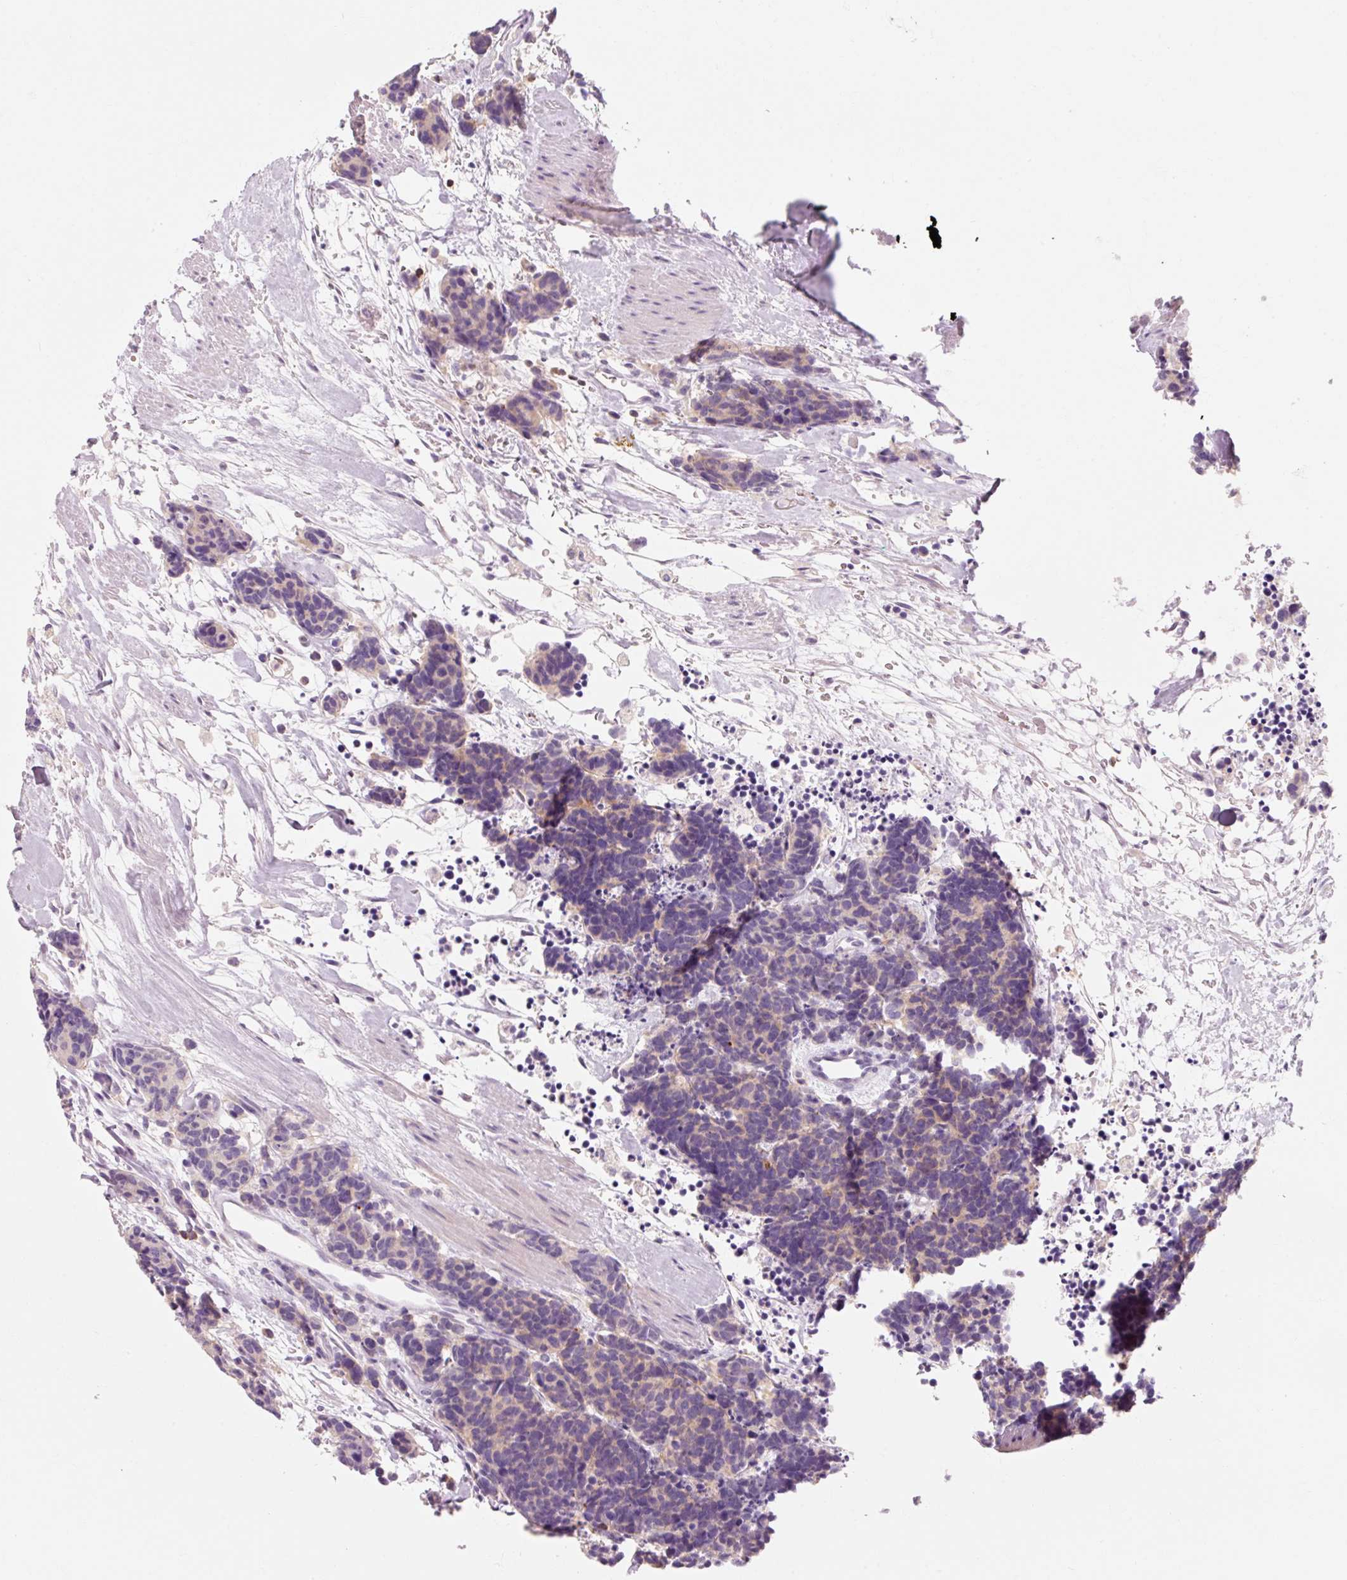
{"staining": {"intensity": "weak", "quantity": "<25%", "location": "cytoplasmic/membranous"}, "tissue": "carcinoid", "cell_type": "Tumor cells", "image_type": "cancer", "snomed": [{"axis": "morphology", "description": "Carcinoma, NOS"}, {"axis": "morphology", "description": "Carcinoid, malignant, NOS"}, {"axis": "topography", "description": "Prostate"}], "caption": "Immunohistochemical staining of carcinoid displays no significant positivity in tumor cells.", "gene": "OR8K1", "patient": {"sex": "male", "age": 57}}